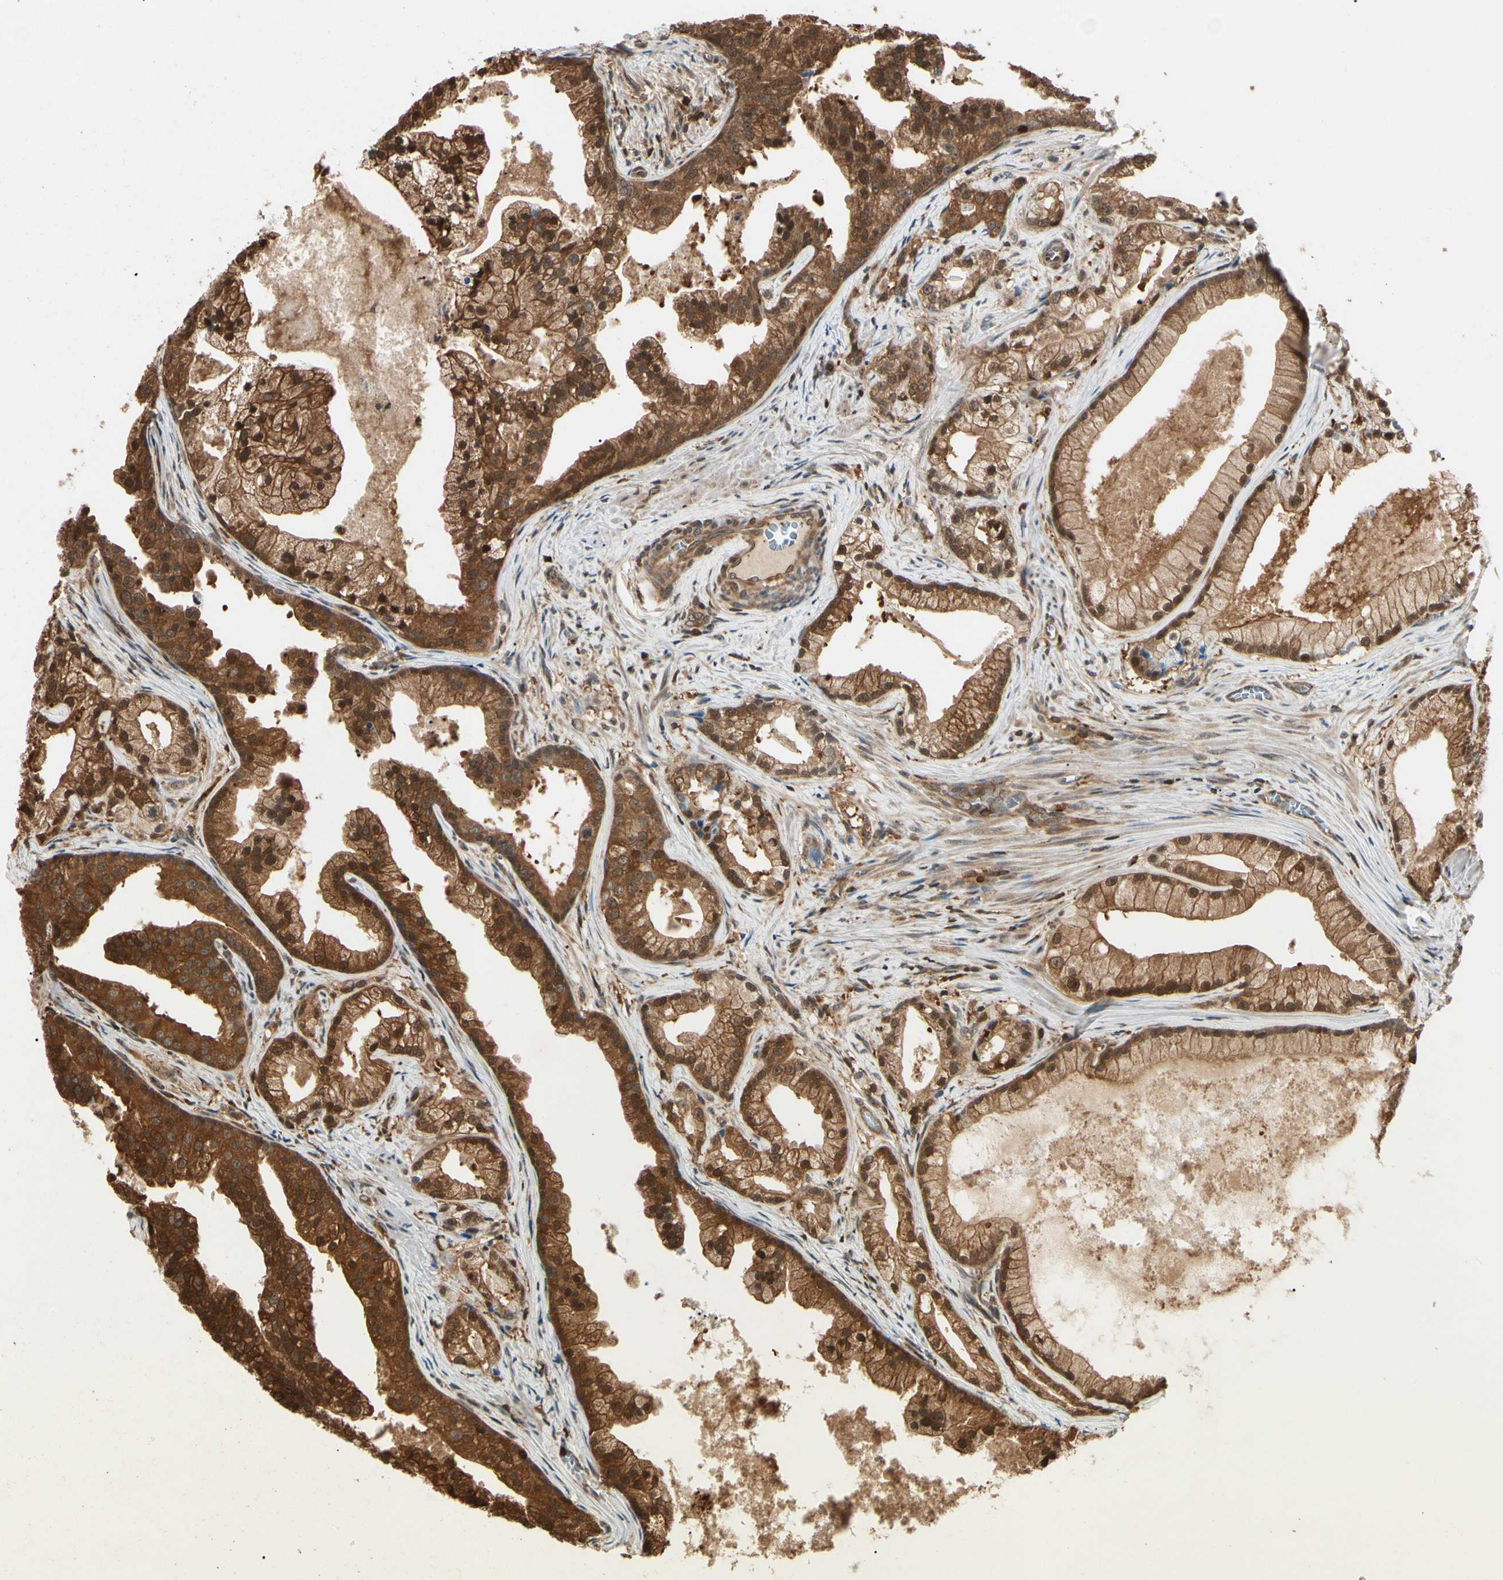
{"staining": {"intensity": "moderate", "quantity": ">75%", "location": "cytoplasmic/membranous"}, "tissue": "prostate cancer", "cell_type": "Tumor cells", "image_type": "cancer", "snomed": [{"axis": "morphology", "description": "Adenocarcinoma, Low grade"}, {"axis": "topography", "description": "Prostate"}], "caption": "Brown immunohistochemical staining in human prostate cancer shows moderate cytoplasmic/membranous staining in about >75% of tumor cells.", "gene": "YWHAQ", "patient": {"sex": "male", "age": 59}}